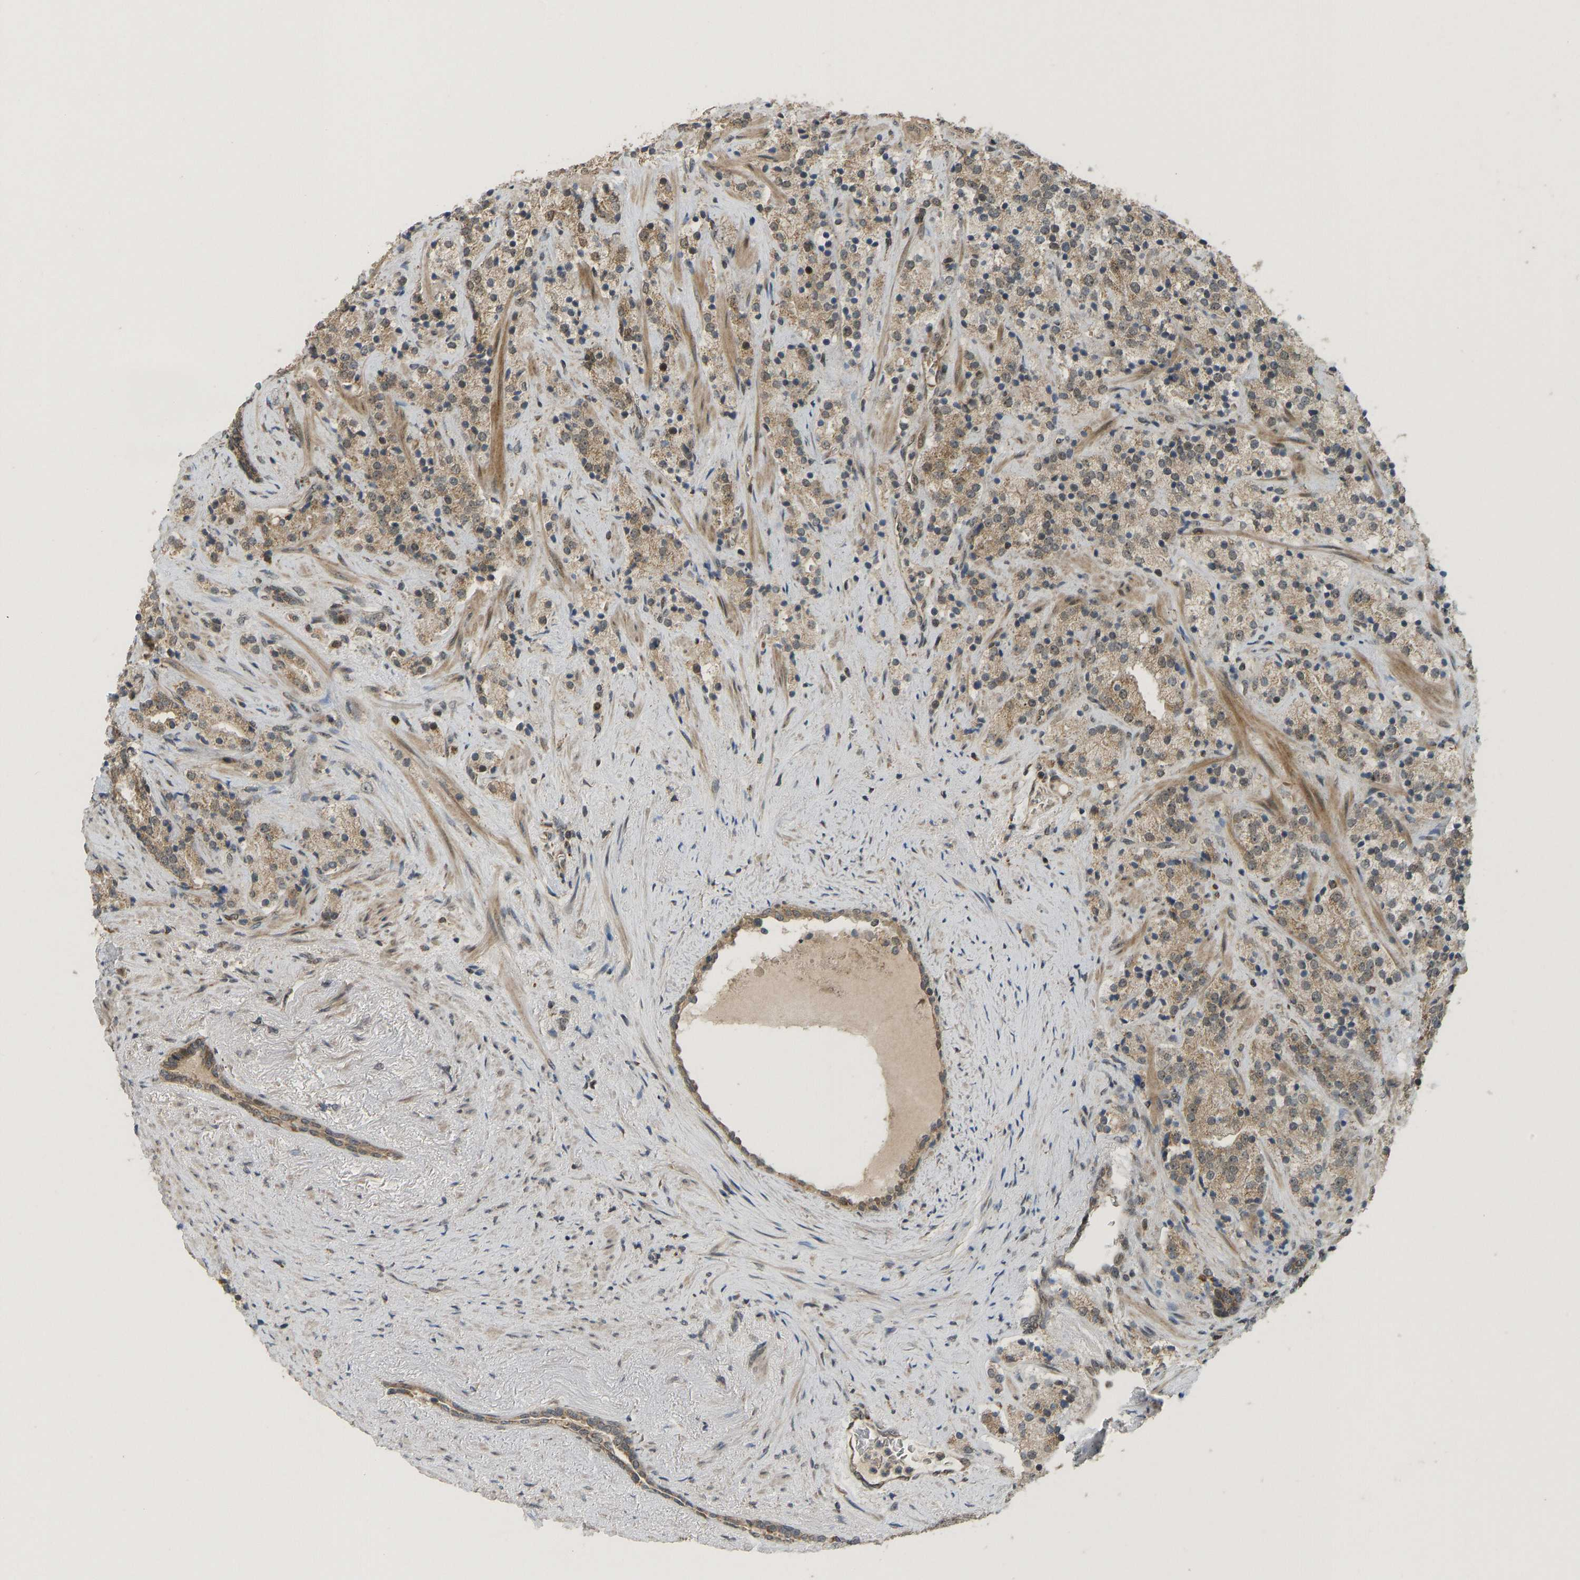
{"staining": {"intensity": "moderate", "quantity": ">75%", "location": "cytoplasmic/membranous"}, "tissue": "prostate cancer", "cell_type": "Tumor cells", "image_type": "cancer", "snomed": [{"axis": "morphology", "description": "Adenocarcinoma, High grade"}, {"axis": "topography", "description": "Prostate"}], "caption": "Protein expression analysis of human prostate cancer (adenocarcinoma (high-grade)) reveals moderate cytoplasmic/membranous positivity in about >75% of tumor cells. (DAB IHC with brightfield microscopy, high magnification).", "gene": "ACADS", "patient": {"sex": "male", "age": 71}}